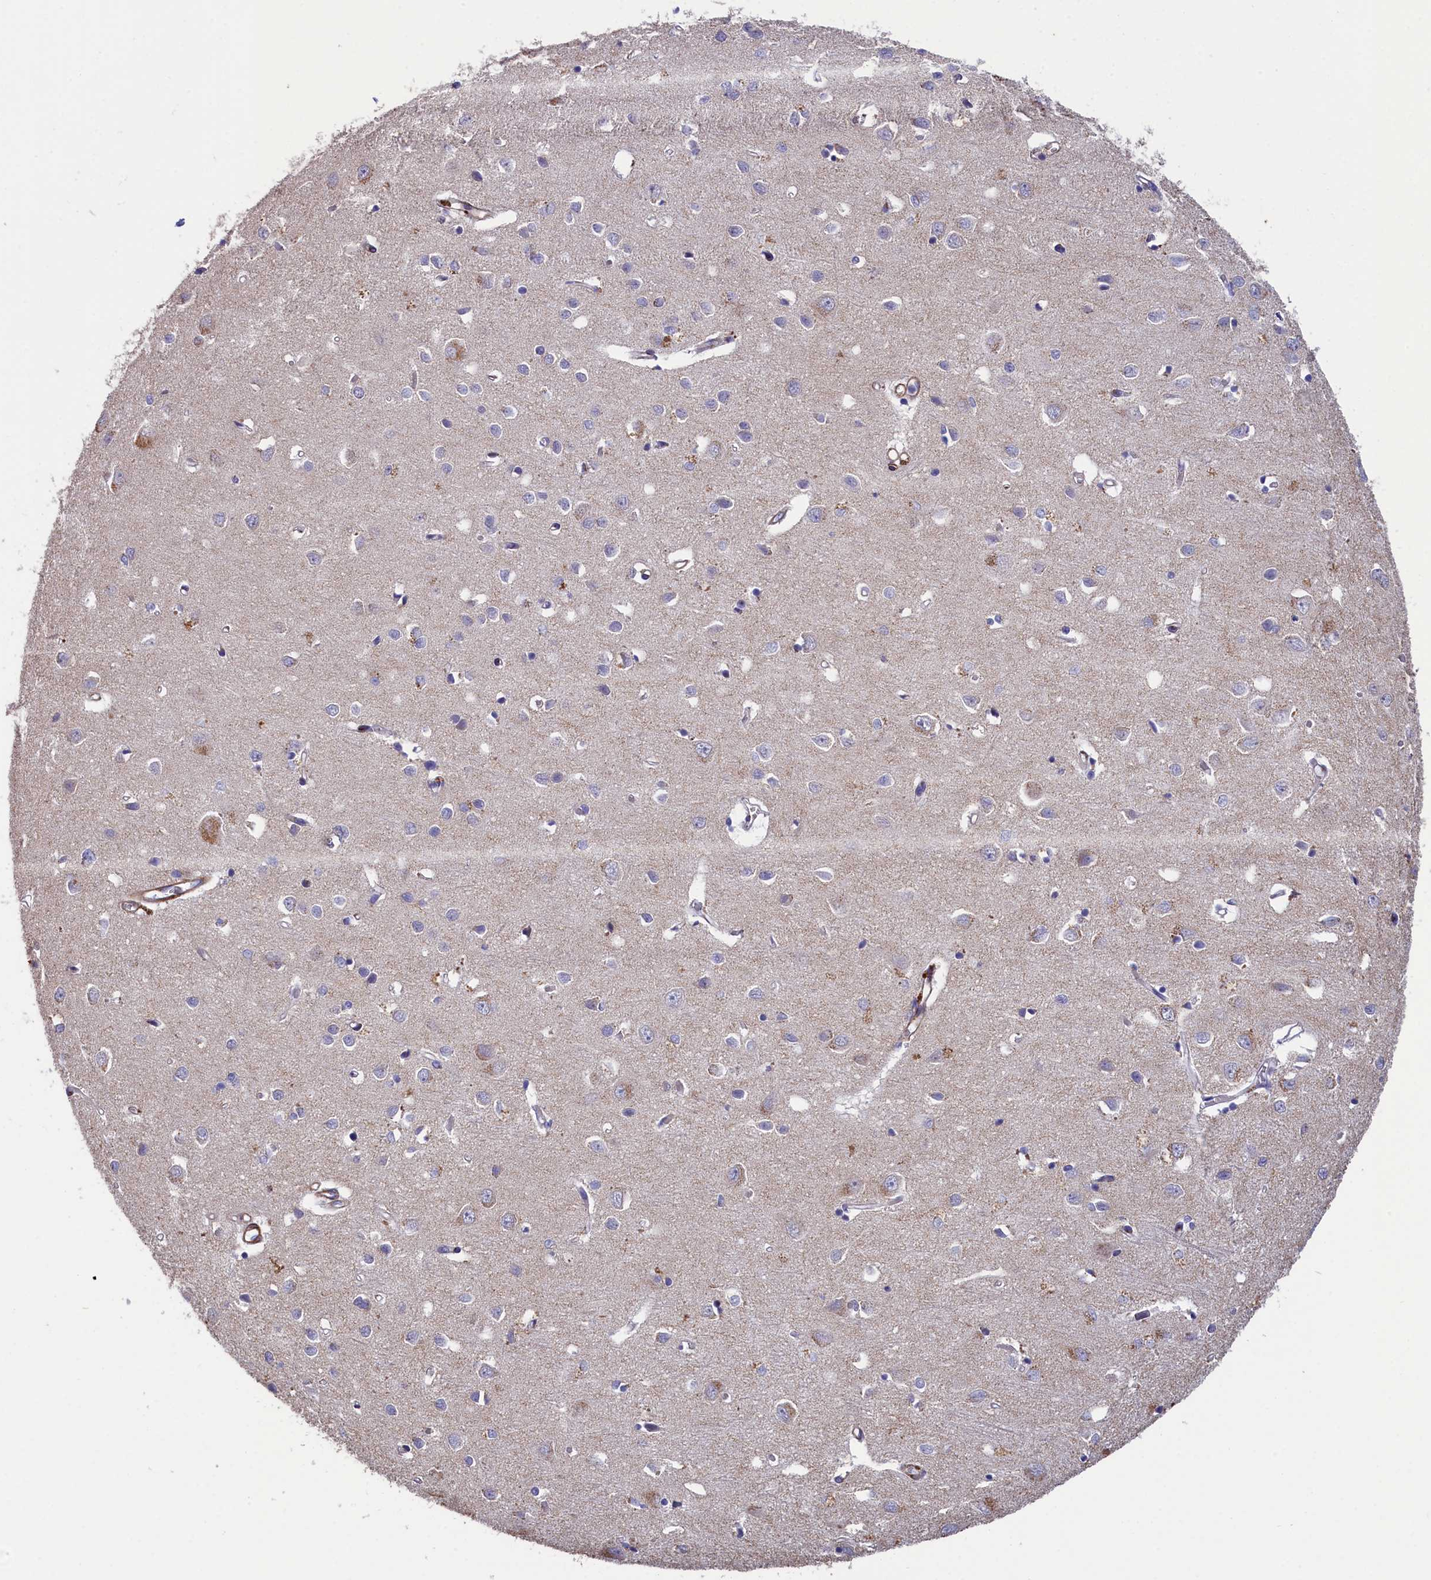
{"staining": {"intensity": "negative", "quantity": "none", "location": "none"}, "tissue": "cerebral cortex", "cell_type": "Endothelial cells", "image_type": "normal", "snomed": [{"axis": "morphology", "description": "Normal tissue, NOS"}, {"axis": "topography", "description": "Cerebral cortex"}], "caption": "The IHC histopathology image has no significant expression in endothelial cells of cerebral cortex.", "gene": "TUBGCP4", "patient": {"sex": "female", "age": 64}}